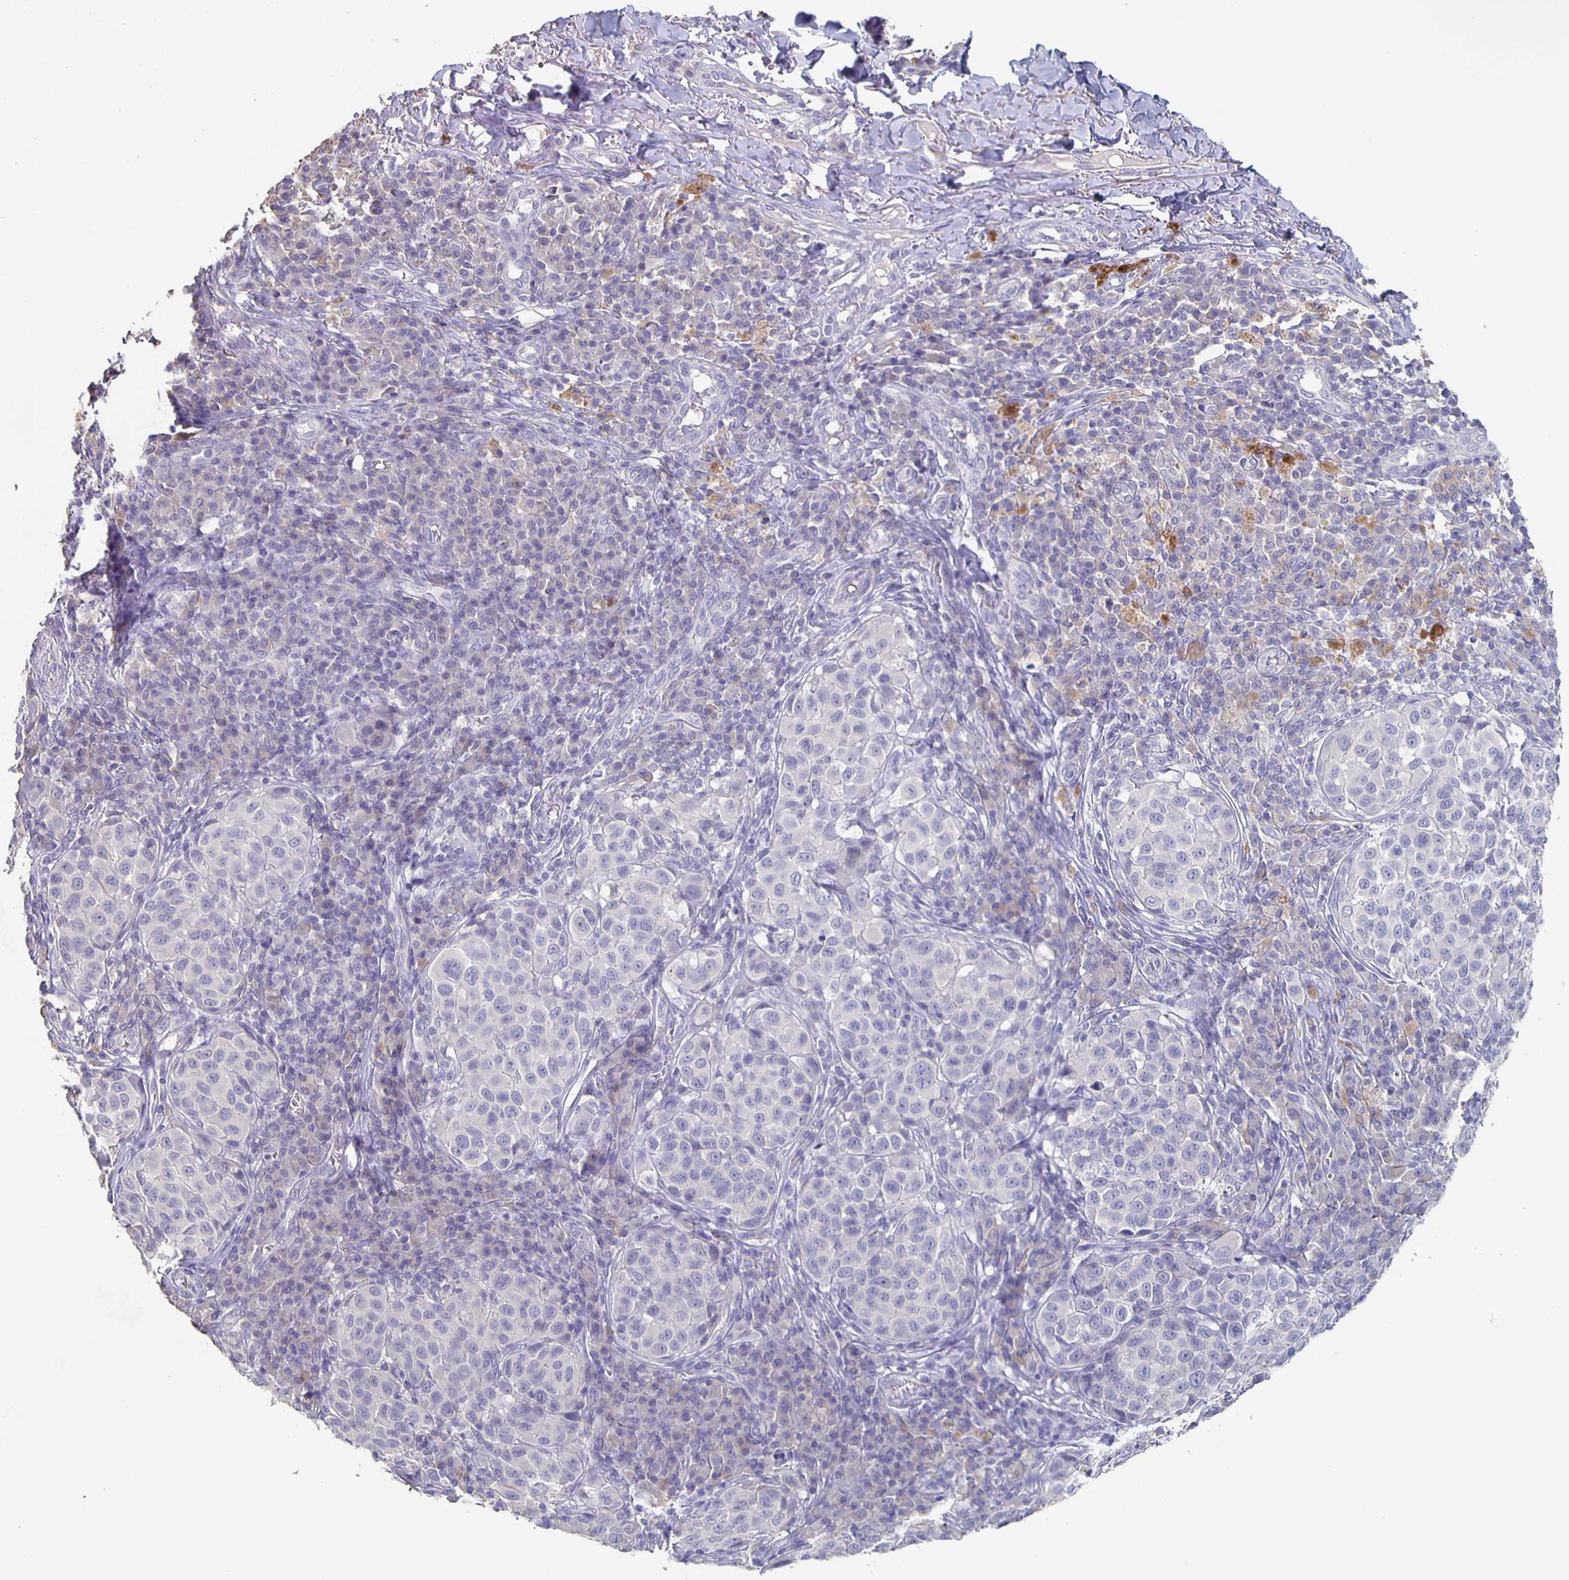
{"staining": {"intensity": "negative", "quantity": "none", "location": "none"}, "tissue": "melanoma", "cell_type": "Tumor cells", "image_type": "cancer", "snomed": [{"axis": "morphology", "description": "Malignant melanoma, NOS"}, {"axis": "topography", "description": "Skin"}], "caption": "The IHC micrograph has no significant positivity in tumor cells of melanoma tissue.", "gene": "CACNA2D2", "patient": {"sex": "male", "age": 38}}